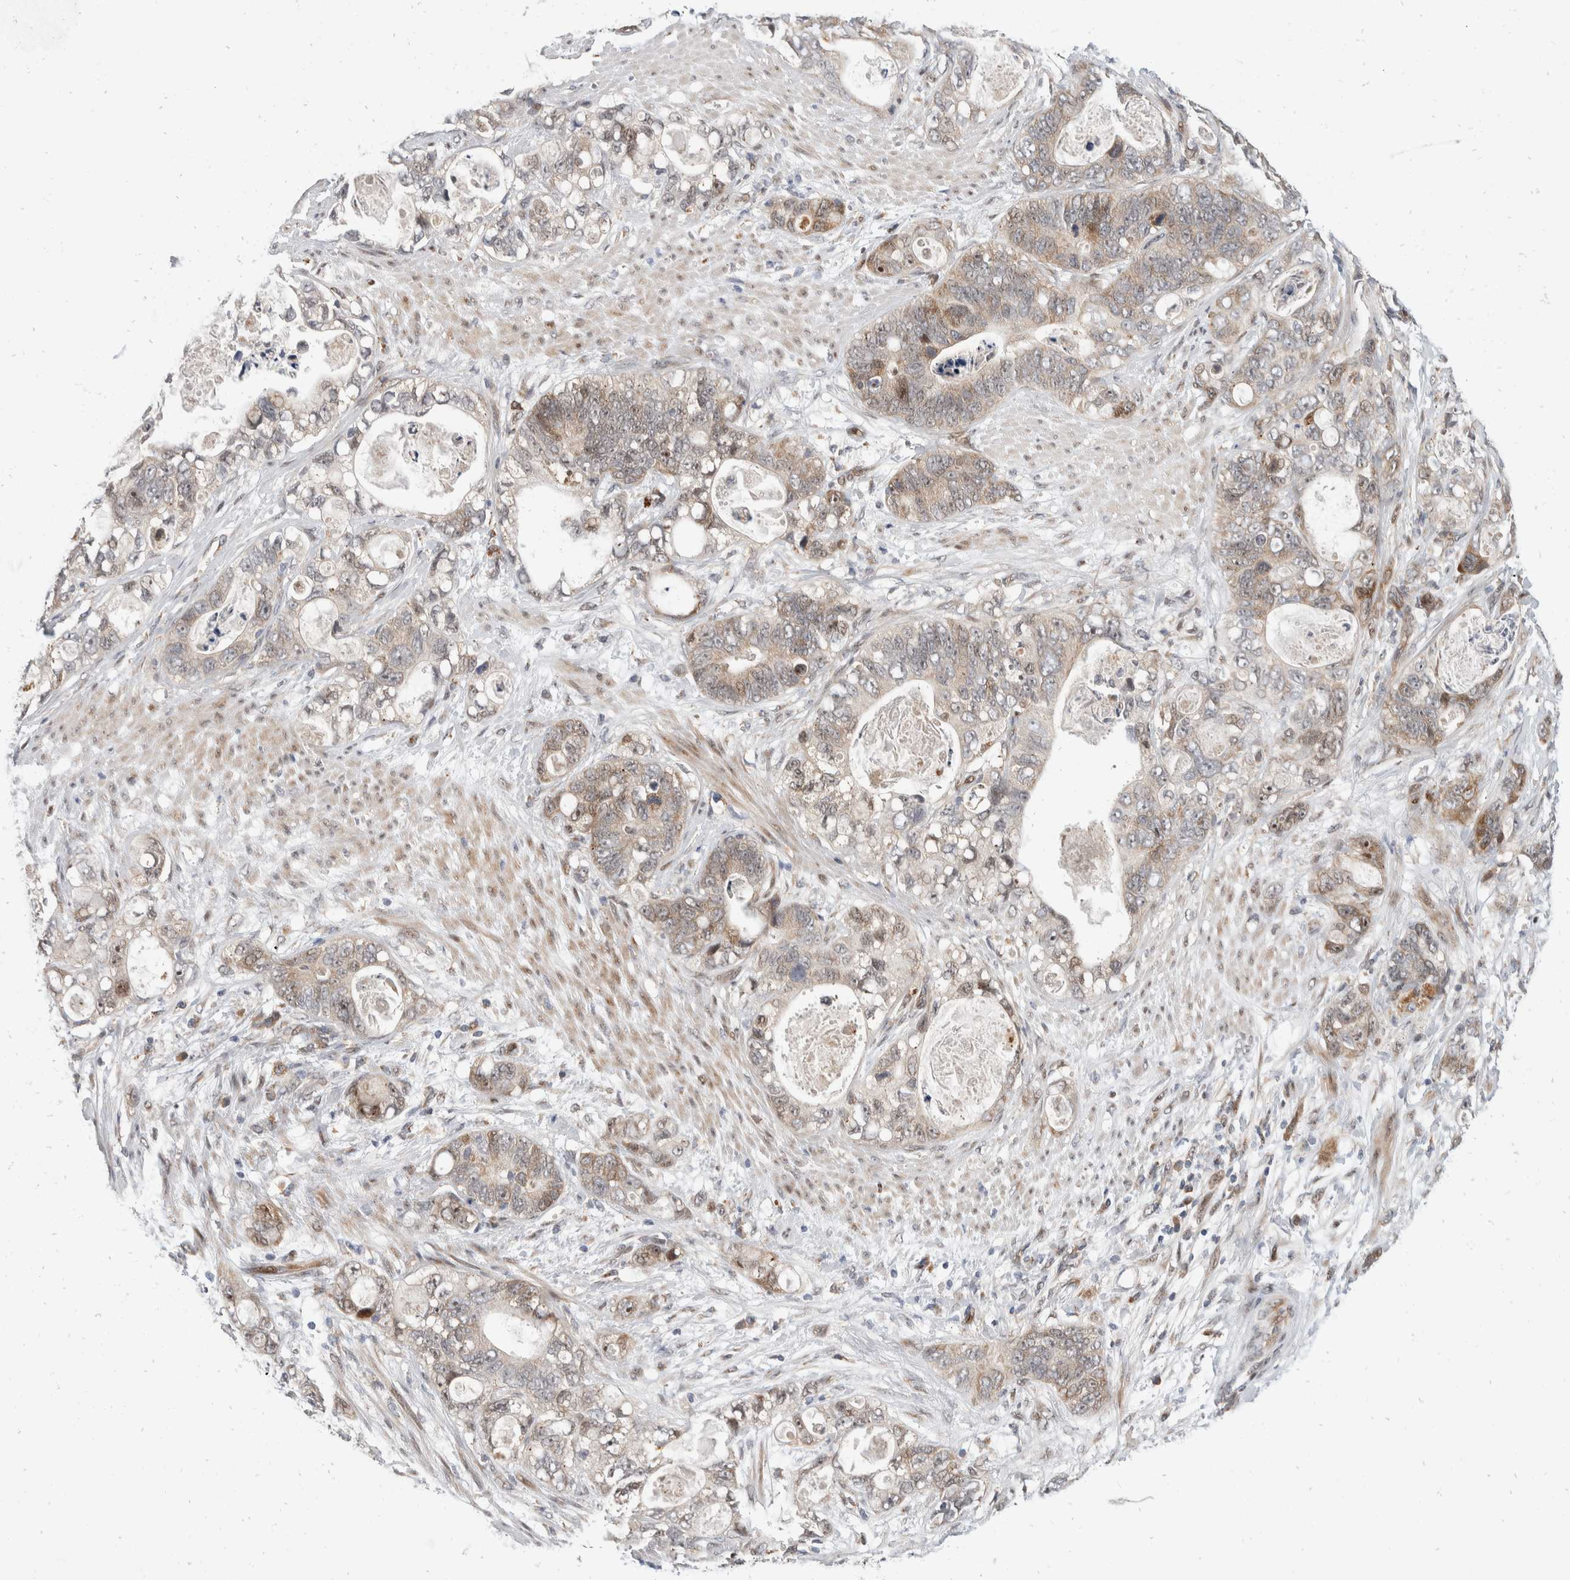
{"staining": {"intensity": "weak", "quantity": ">75%", "location": "cytoplasmic/membranous,nuclear"}, "tissue": "stomach cancer", "cell_type": "Tumor cells", "image_type": "cancer", "snomed": [{"axis": "morphology", "description": "Normal tissue, NOS"}, {"axis": "morphology", "description": "Adenocarcinoma, NOS"}, {"axis": "topography", "description": "Stomach"}], "caption": "Tumor cells show low levels of weak cytoplasmic/membranous and nuclear expression in about >75% of cells in stomach cancer.", "gene": "ZNF703", "patient": {"sex": "female", "age": 89}}